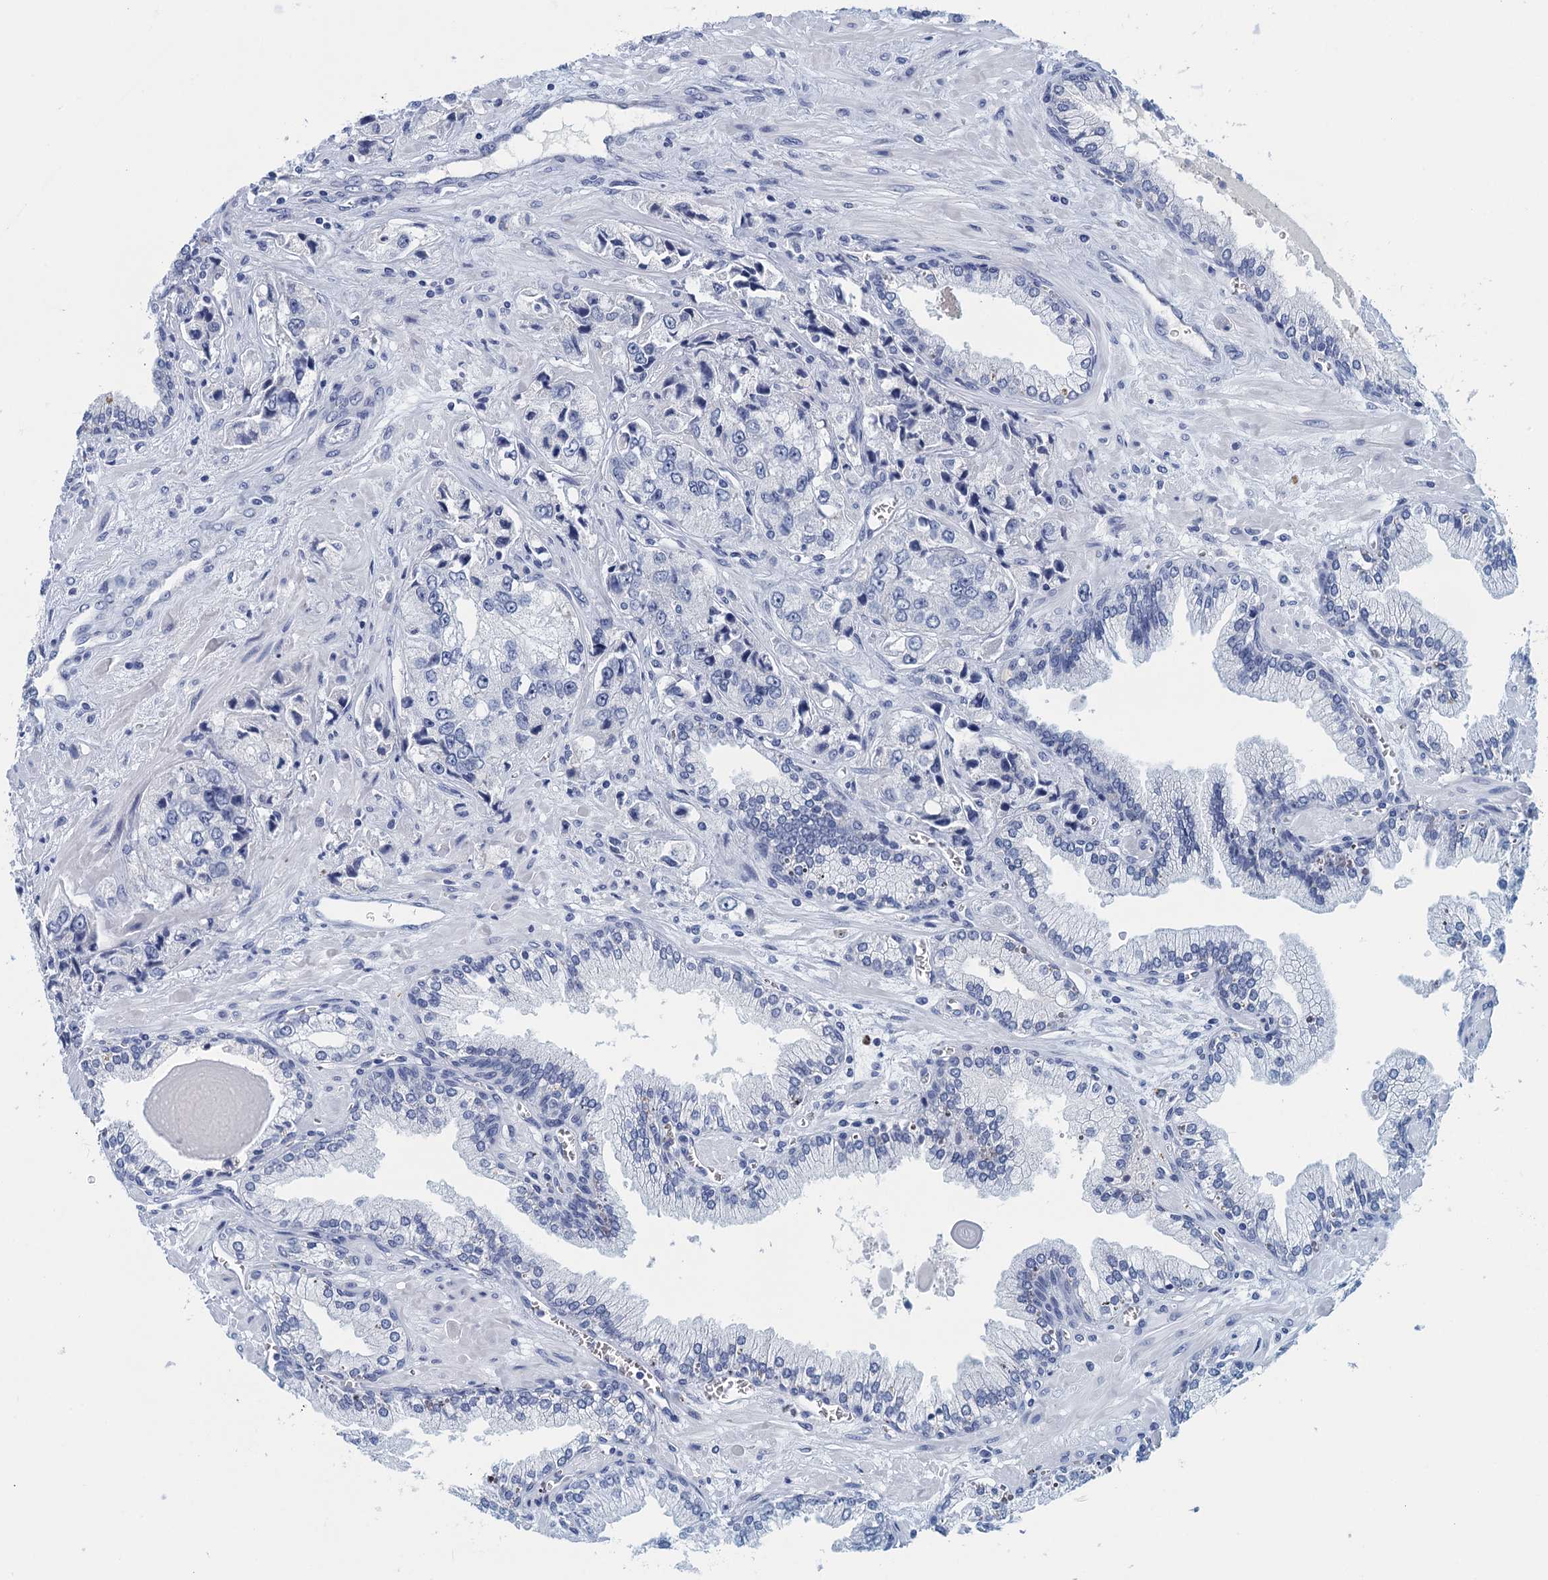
{"staining": {"intensity": "negative", "quantity": "none", "location": "none"}, "tissue": "prostate cancer", "cell_type": "Tumor cells", "image_type": "cancer", "snomed": [{"axis": "morphology", "description": "Adenocarcinoma, High grade"}, {"axis": "topography", "description": "Prostate"}], "caption": "The micrograph displays no significant positivity in tumor cells of prostate adenocarcinoma (high-grade).", "gene": "CYP51A1", "patient": {"sex": "male", "age": 74}}